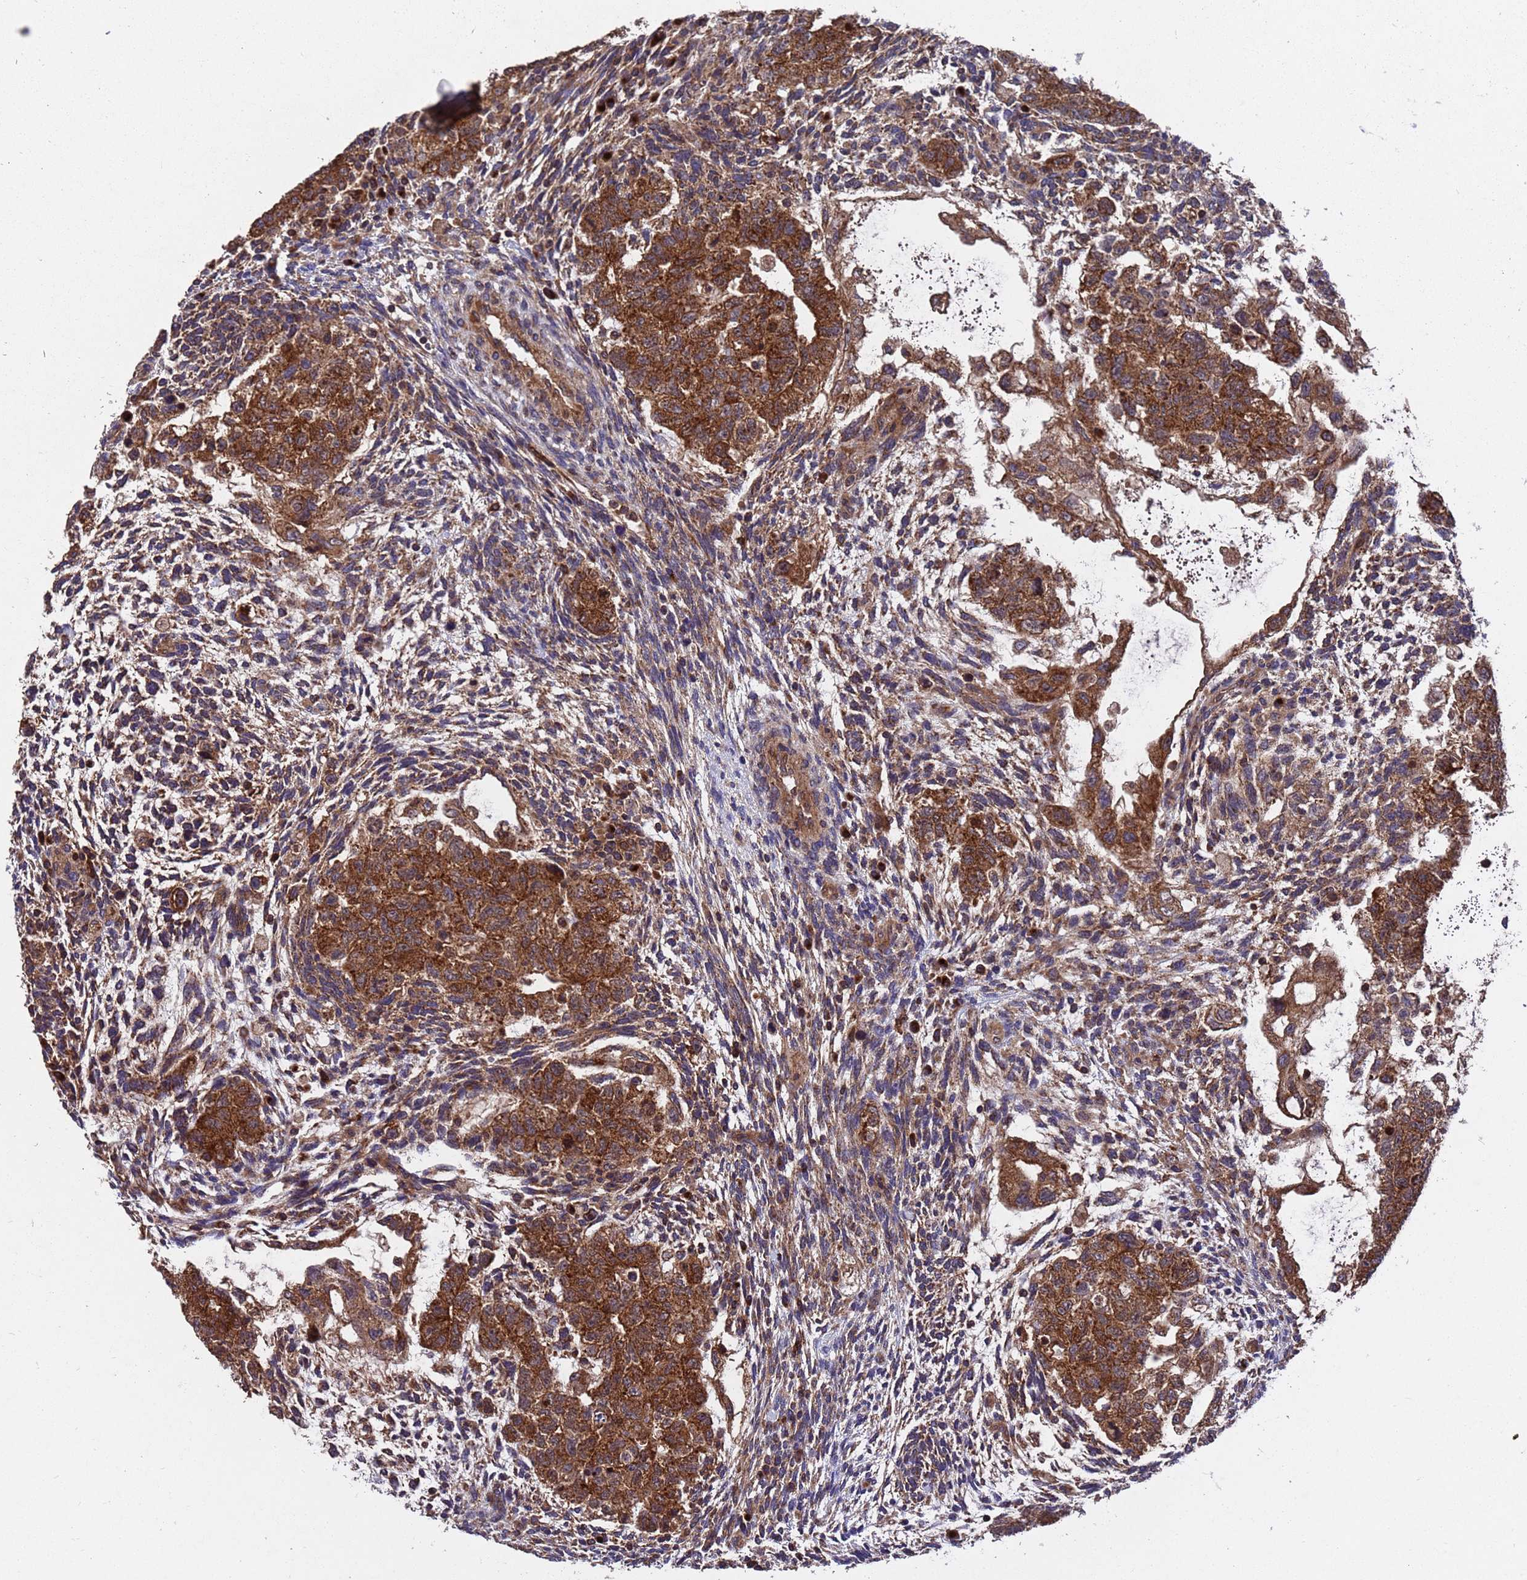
{"staining": {"intensity": "strong", "quantity": ">75%", "location": "cytoplasmic/membranous"}, "tissue": "testis cancer", "cell_type": "Tumor cells", "image_type": "cancer", "snomed": [{"axis": "morphology", "description": "Carcinoma, Embryonal, NOS"}, {"axis": "topography", "description": "Testis"}], "caption": "The photomicrograph reveals staining of testis embryonal carcinoma, revealing strong cytoplasmic/membranous protein positivity (brown color) within tumor cells.", "gene": "TSR3", "patient": {"sex": "male", "age": 36}}